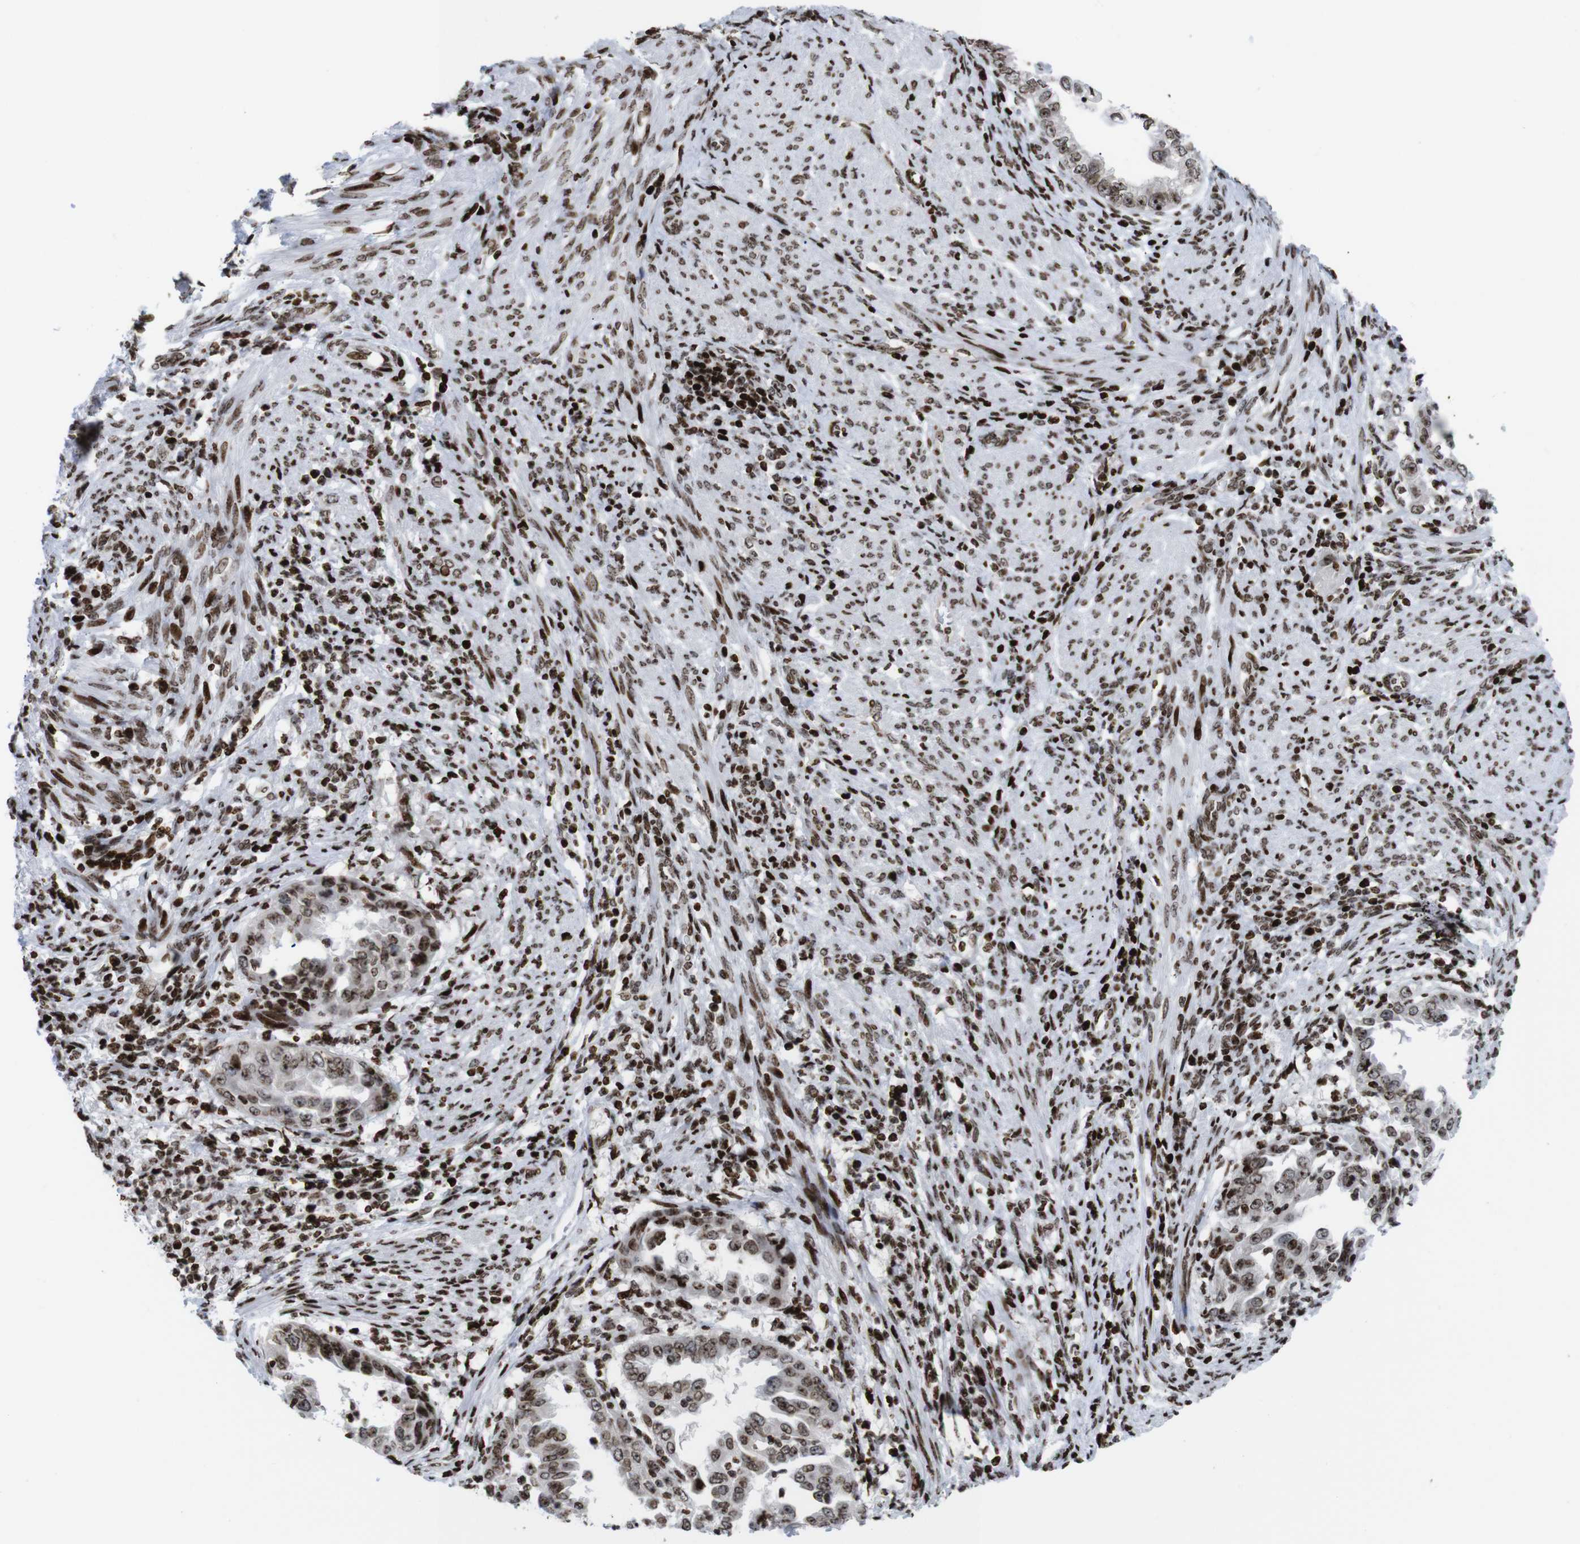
{"staining": {"intensity": "strong", "quantity": ">75%", "location": "nuclear"}, "tissue": "endometrial cancer", "cell_type": "Tumor cells", "image_type": "cancer", "snomed": [{"axis": "morphology", "description": "Adenocarcinoma, NOS"}, {"axis": "topography", "description": "Endometrium"}], "caption": "A brown stain shows strong nuclear positivity of a protein in endometrial adenocarcinoma tumor cells. (brown staining indicates protein expression, while blue staining denotes nuclei).", "gene": "H1-4", "patient": {"sex": "female", "age": 85}}